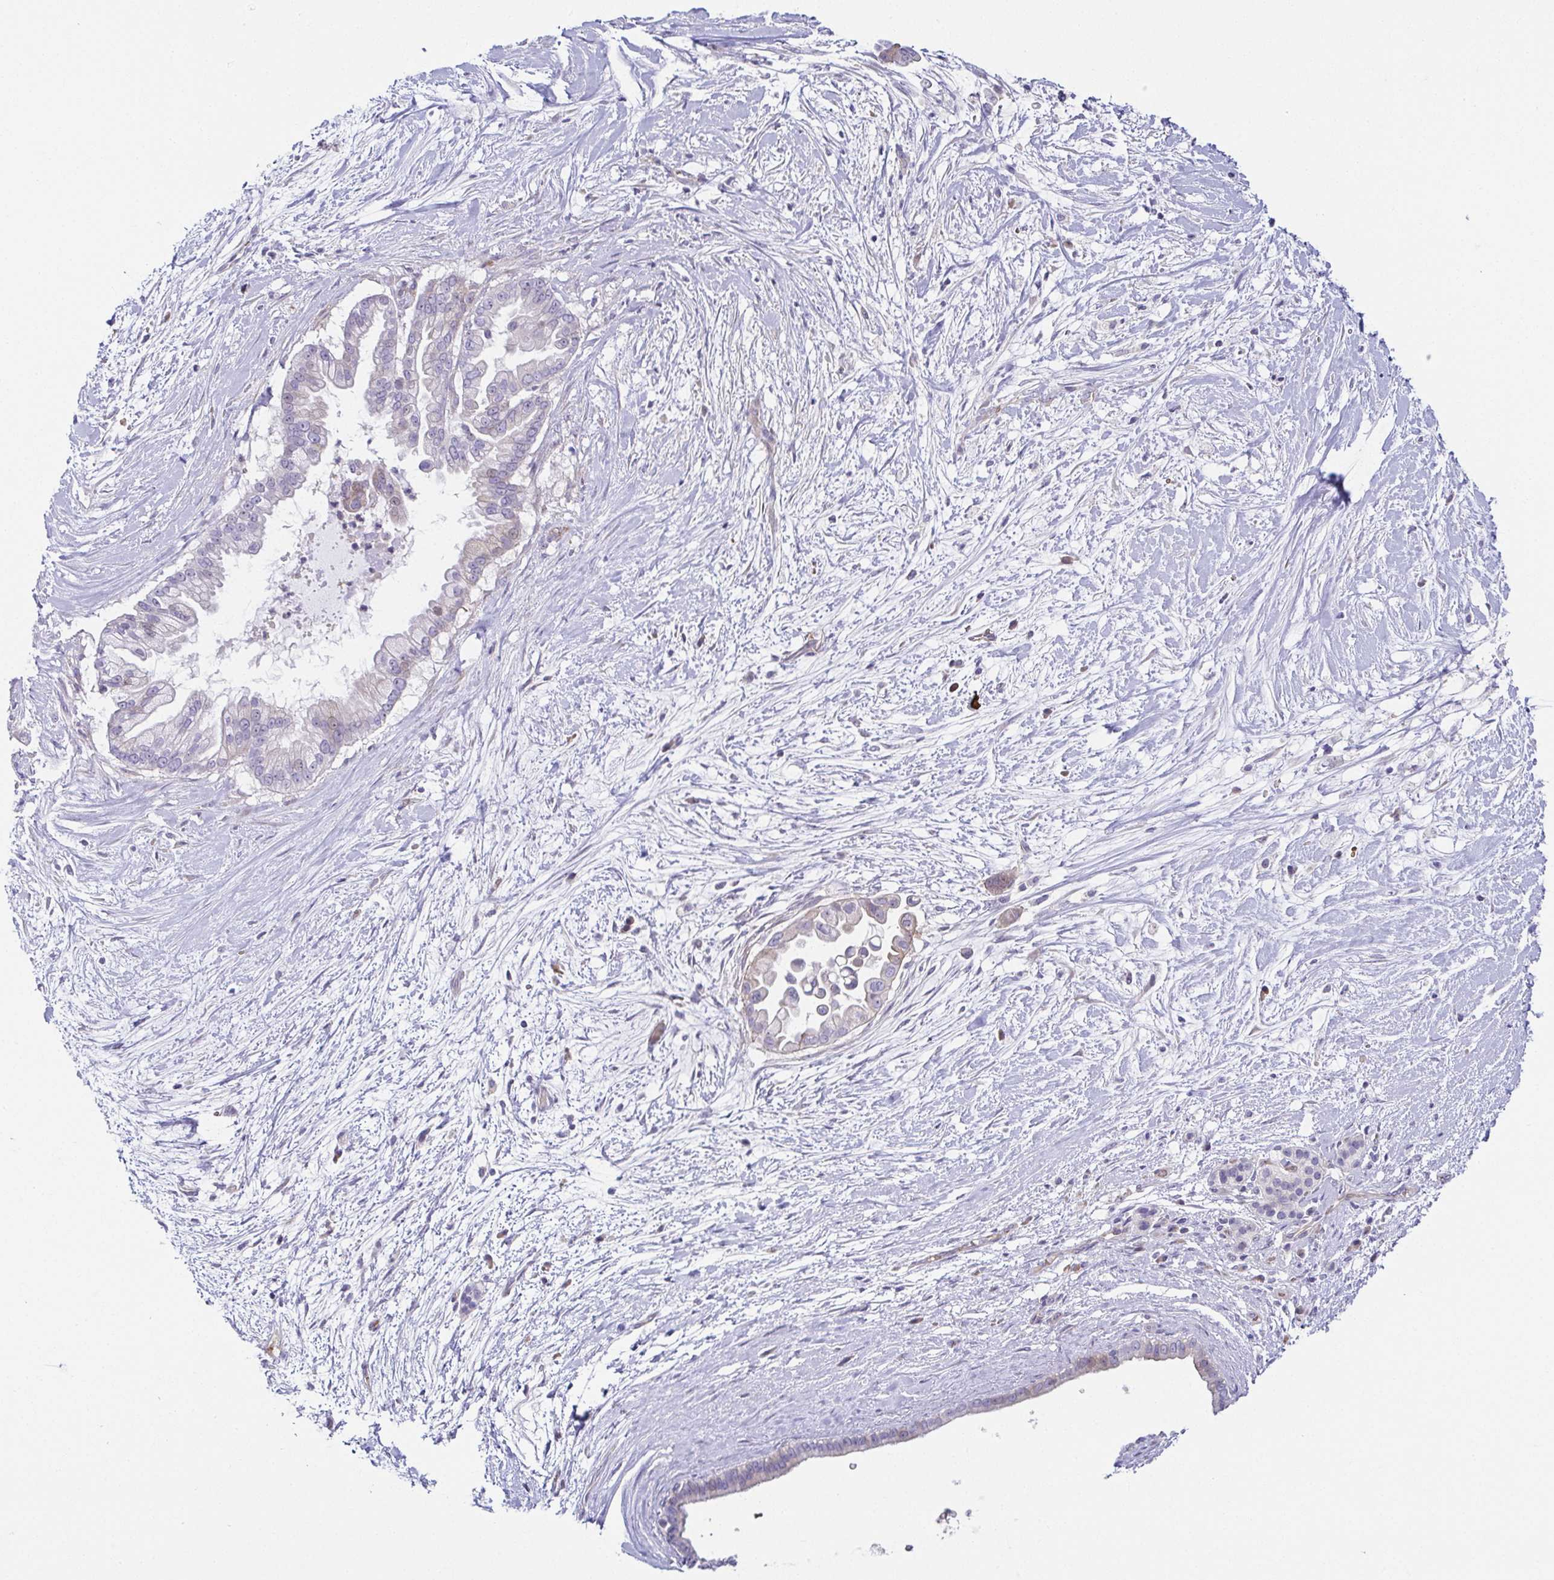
{"staining": {"intensity": "weak", "quantity": "<25%", "location": "cytoplasmic/membranous"}, "tissue": "pancreatic cancer", "cell_type": "Tumor cells", "image_type": "cancer", "snomed": [{"axis": "morphology", "description": "Adenocarcinoma, NOS"}, {"axis": "topography", "description": "Pancreas"}], "caption": "Tumor cells are negative for protein expression in human pancreatic cancer.", "gene": "FAM162B", "patient": {"sex": "female", "age": 69}}